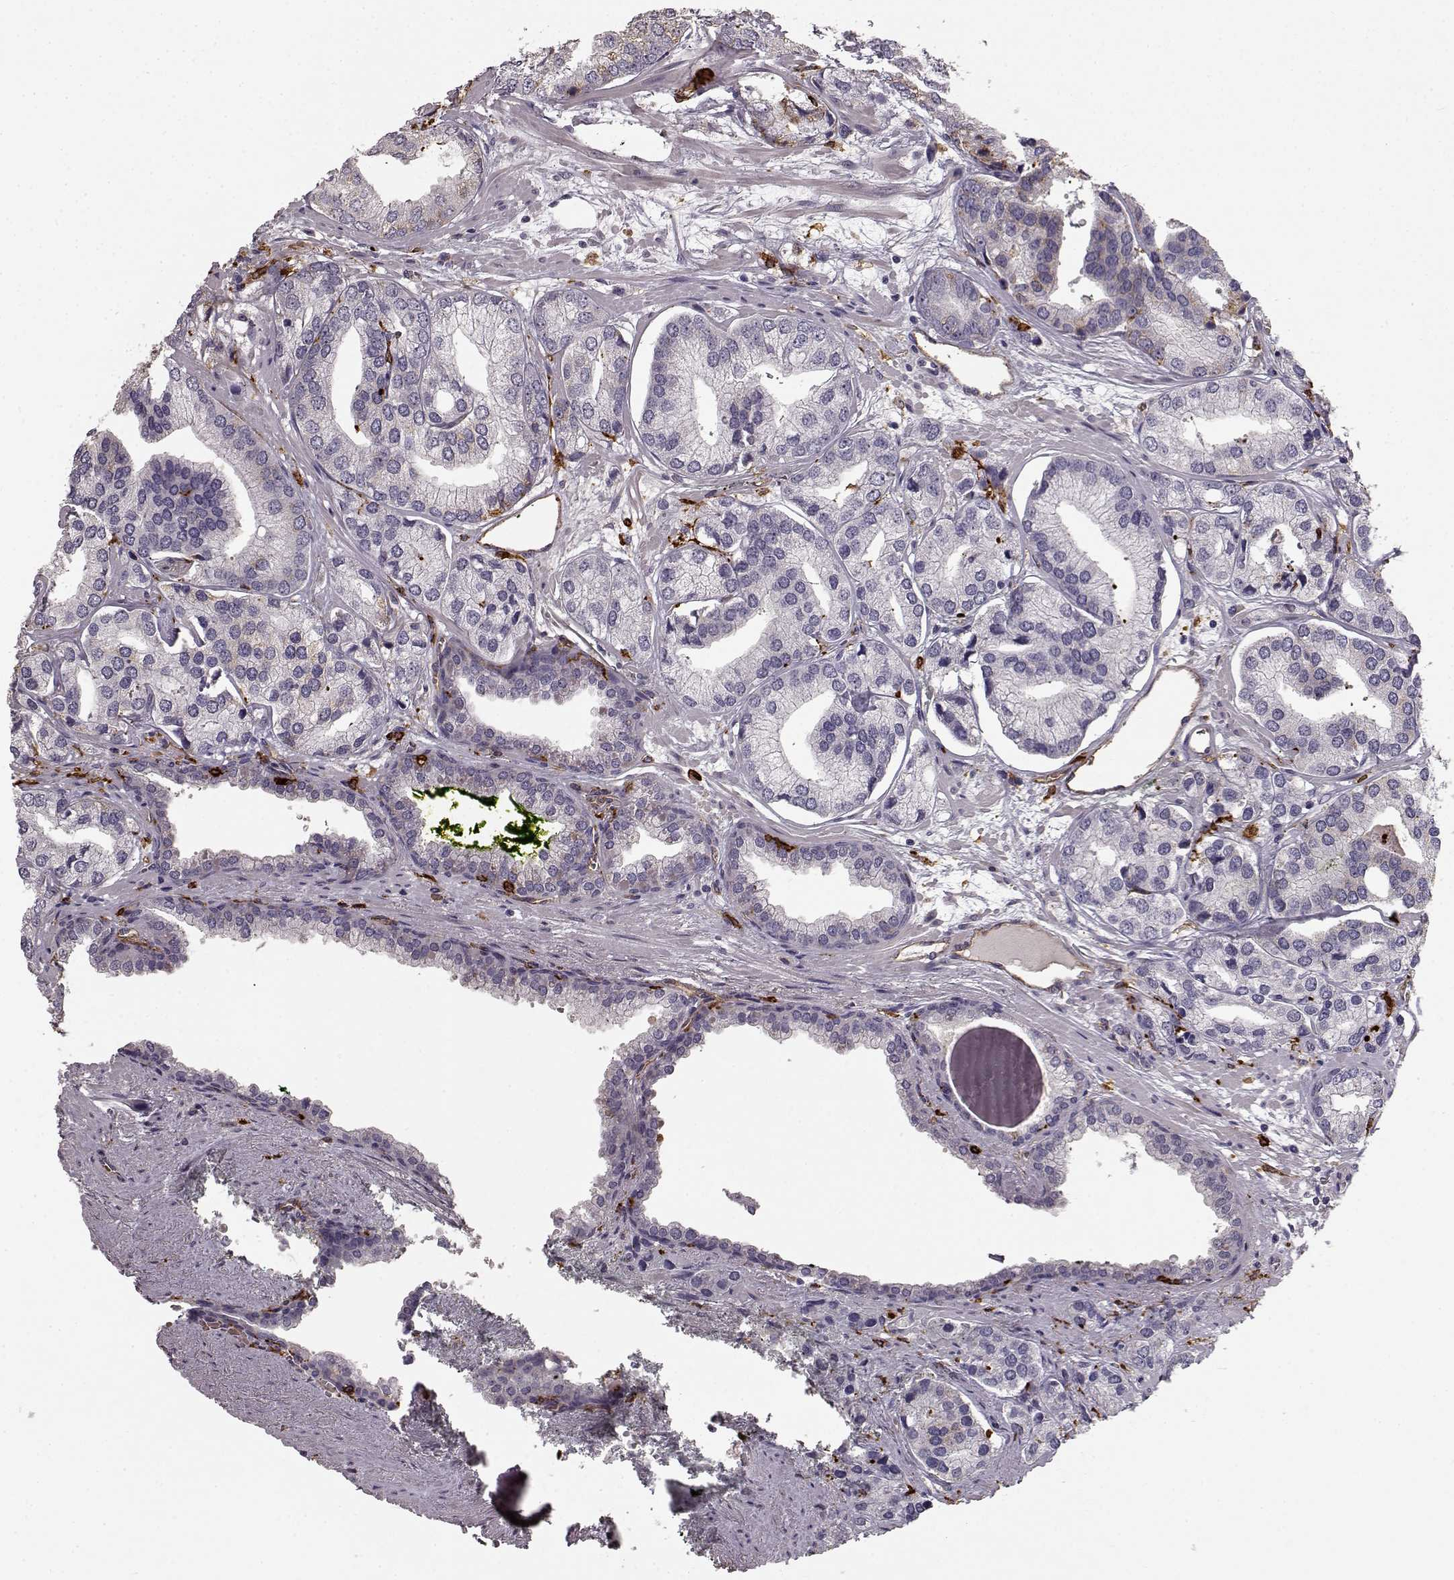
{"staining": {"intensity": "negative", "quantity": "none", "location": "none"}, "tissue": "prostate cancer", "cell_type": "Tumor cells", "image_type": "cancer", "snomed": [{"axis": "morphology", "description": "Adenocarcinoma, High grade"}, {"axis": "topography", "description": "Prostate"}], "caption": "A micrograph of human prostate adenocarcinoma (high-grade) is negative for staining in tumor cells. Nuclei are stained in blue.", "gene": "CCNF", "patient": {"sex": "male", "age": 58}}